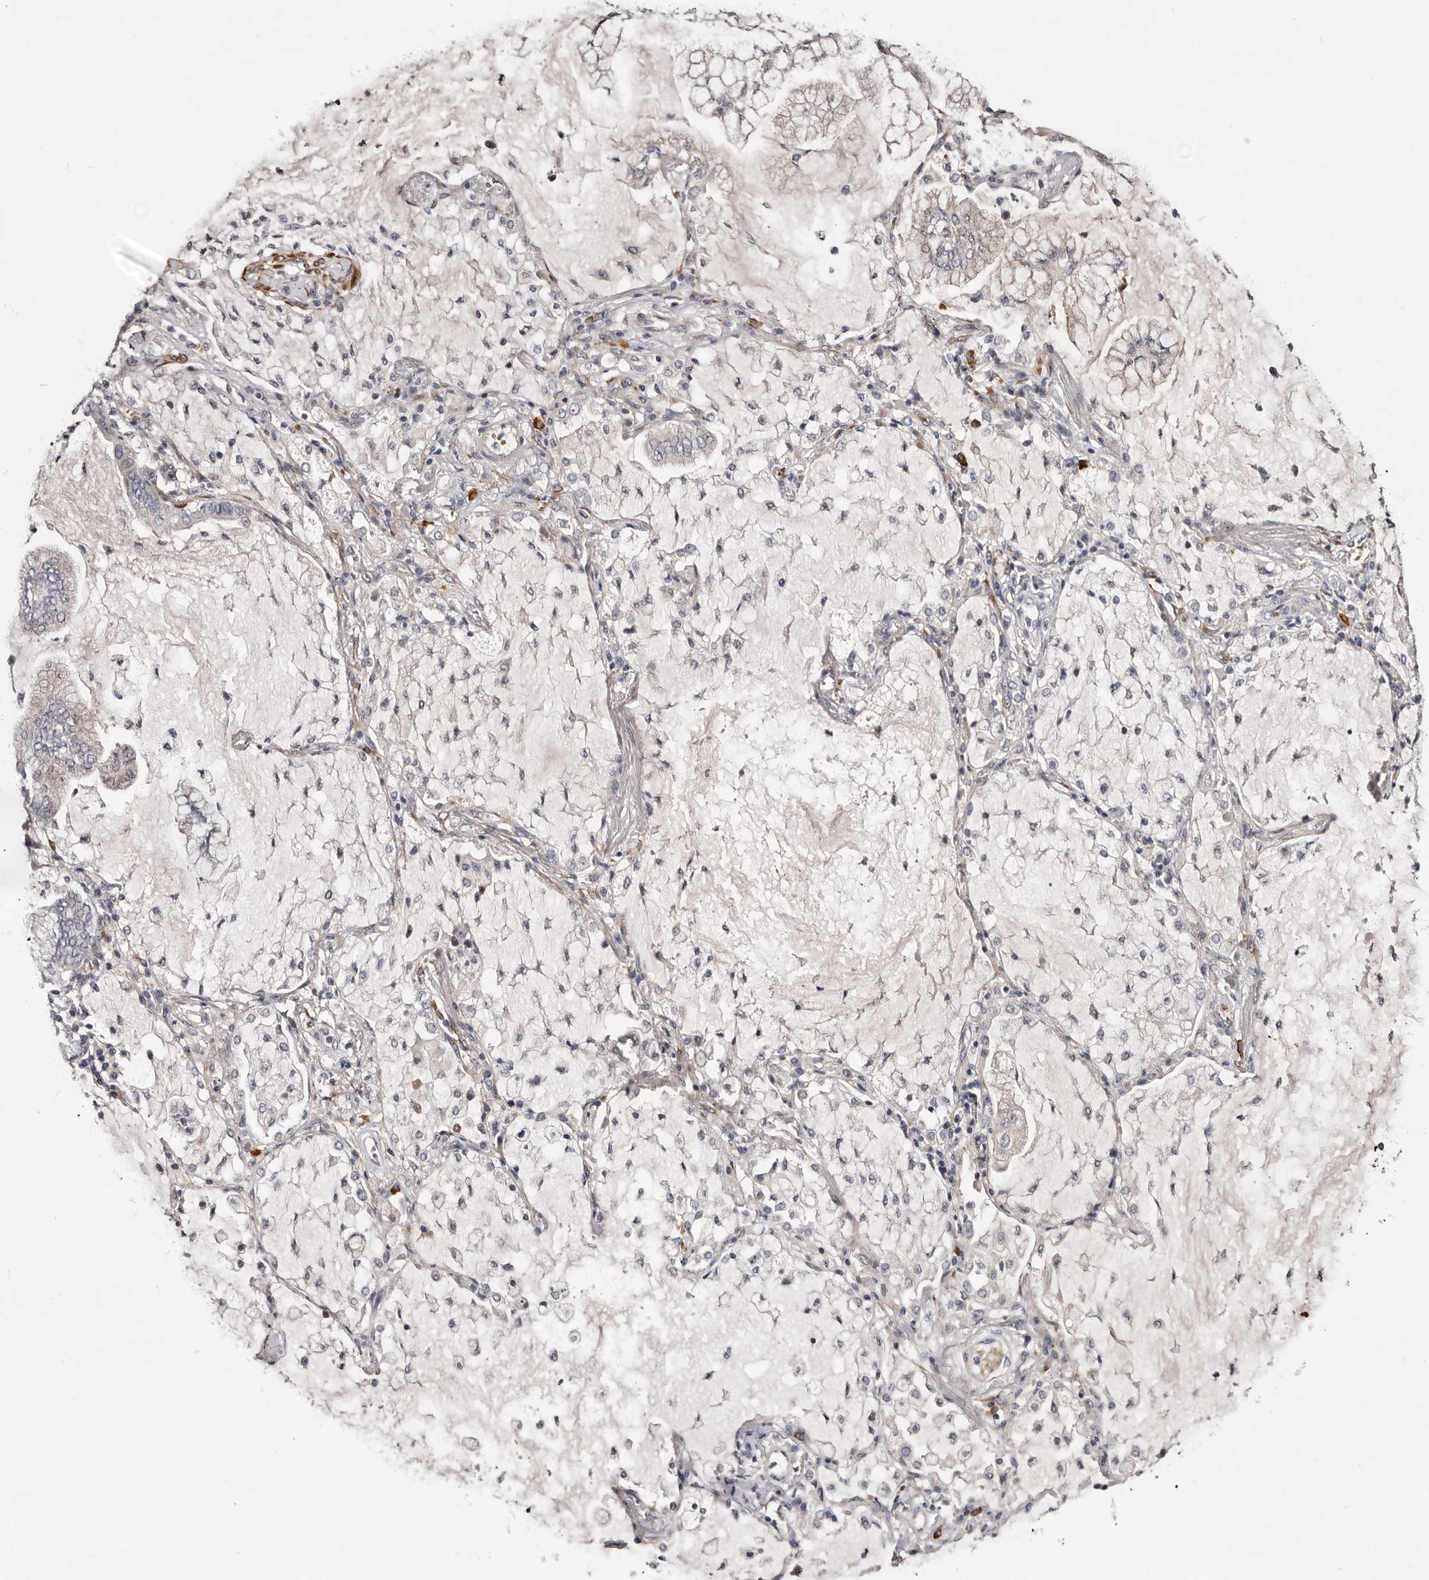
{"staining": {"intensity": "negative", "quantity": "none", "location": "none"}, "tissue": "lung cancer", "cell_type": "Tumor cells", "image_type": "cancer", "snomed": [{"axis": "morphology", "description": "Adenocarcinoma, NOS"}, {"axis": "topography", "description": "Lung"}], "caption": "Immunohistochemical staining of human lung cancer shows no significant staining in tumor cells.", "gene": "USH1C", "patient": {"sex": "female", "age": 70}}